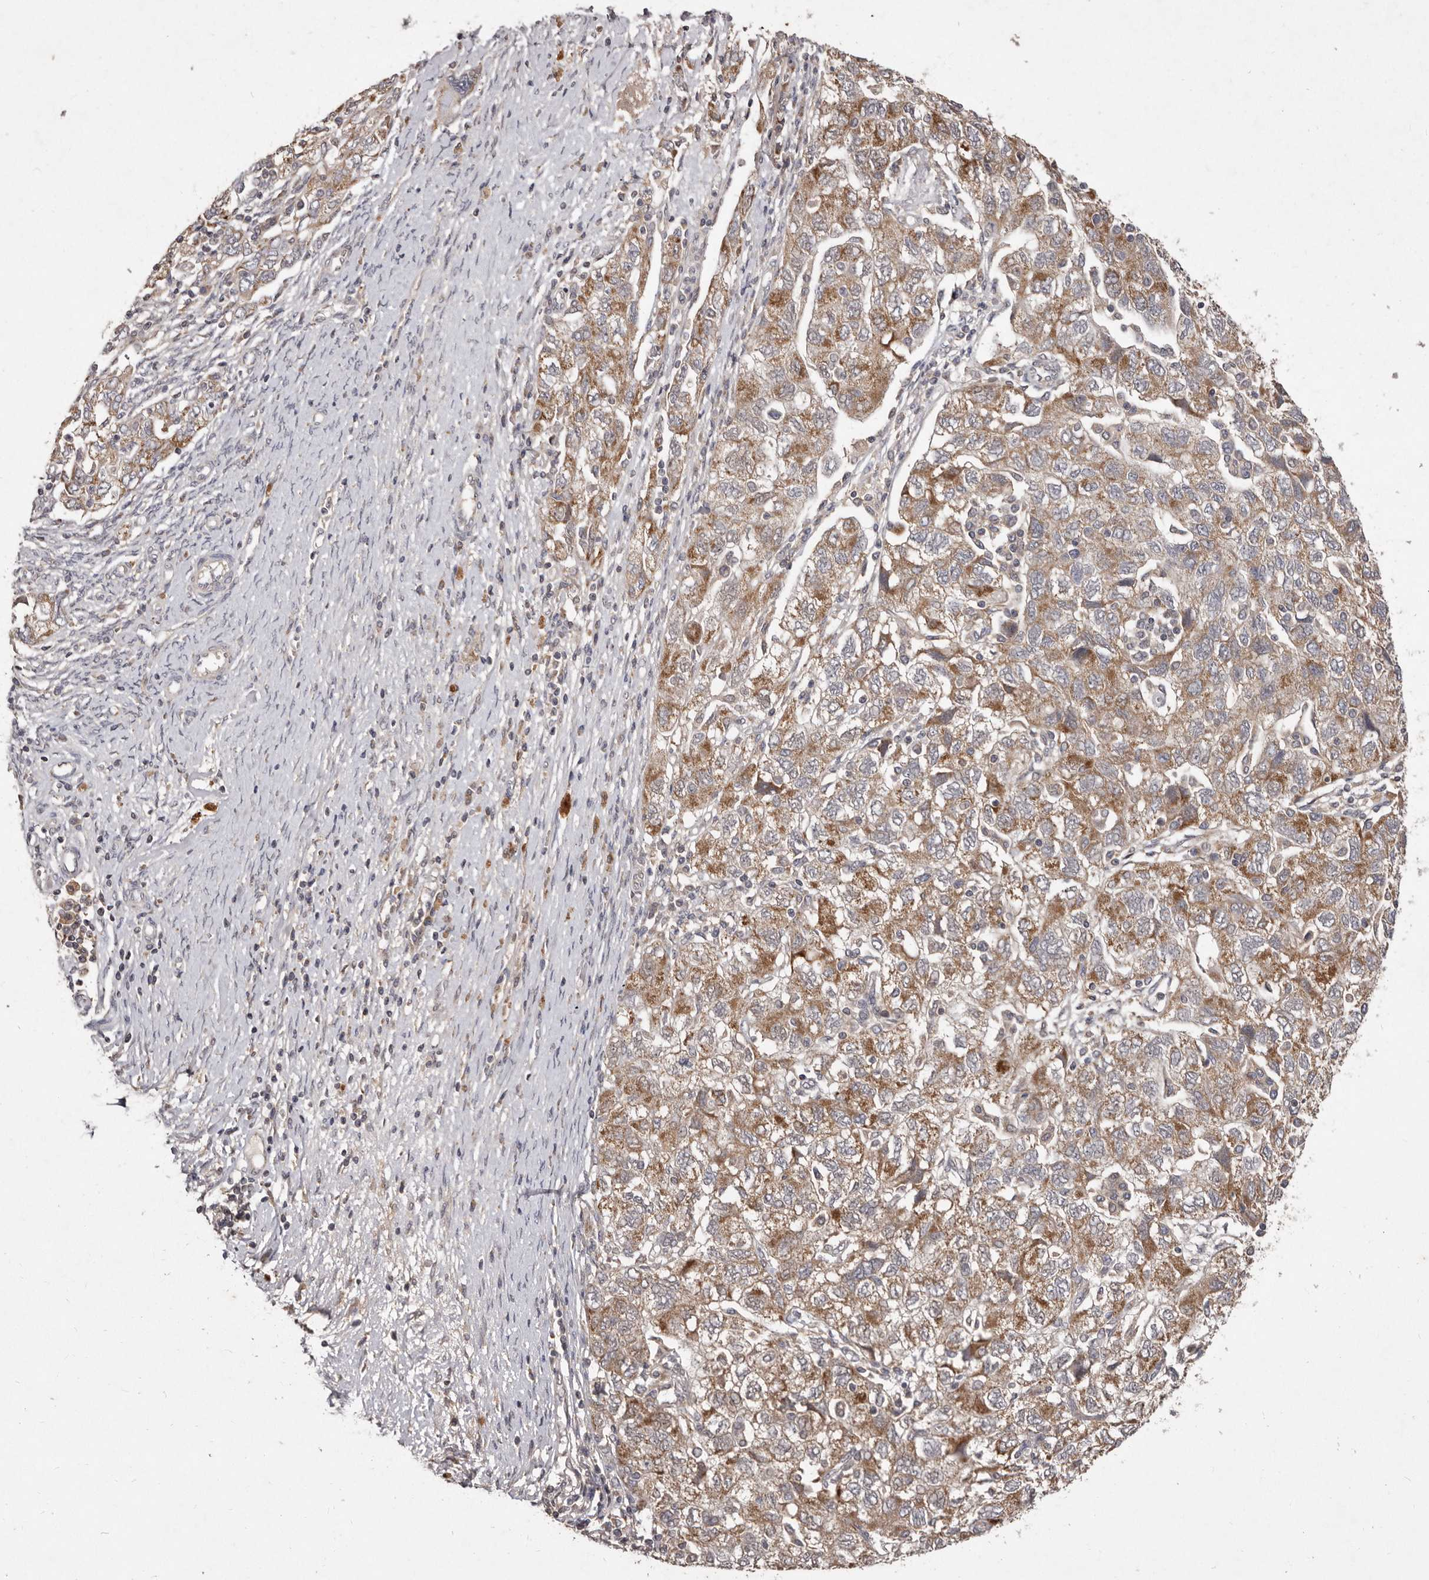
{"staining": {"intensity": "moderate", "quantity": ">75%", "location": "cytoplasmic/membranous"}, "tissue": "ovarian cancer", "cell_type": "Tumor cells", "image_type": "cancer", "snomed": [{"axis": "morphology", "description": "Carcinoma, NOS"}, {"axis": "morphology", "description": "Cystadenocarcinoma, serous, NOS"}, {"axis": "topography", "description": "Ovary"}], "caption": "Immunohistochemistry (IHC) staining of ovarian carcinoma, which shows medium levels of moderate cytoplasmic/membranous positivity in about >75% of tumor cells indicating moderate cytoplasmic/membranous protein expression. The staining was performed using DAB (3,3'-diaminobenzidine) (brown) for protein detection and nuclei were counterstained in hematoxylin (blue).", "gene": "FLAD1", "patient": {"sex": "female", "age": 69}}